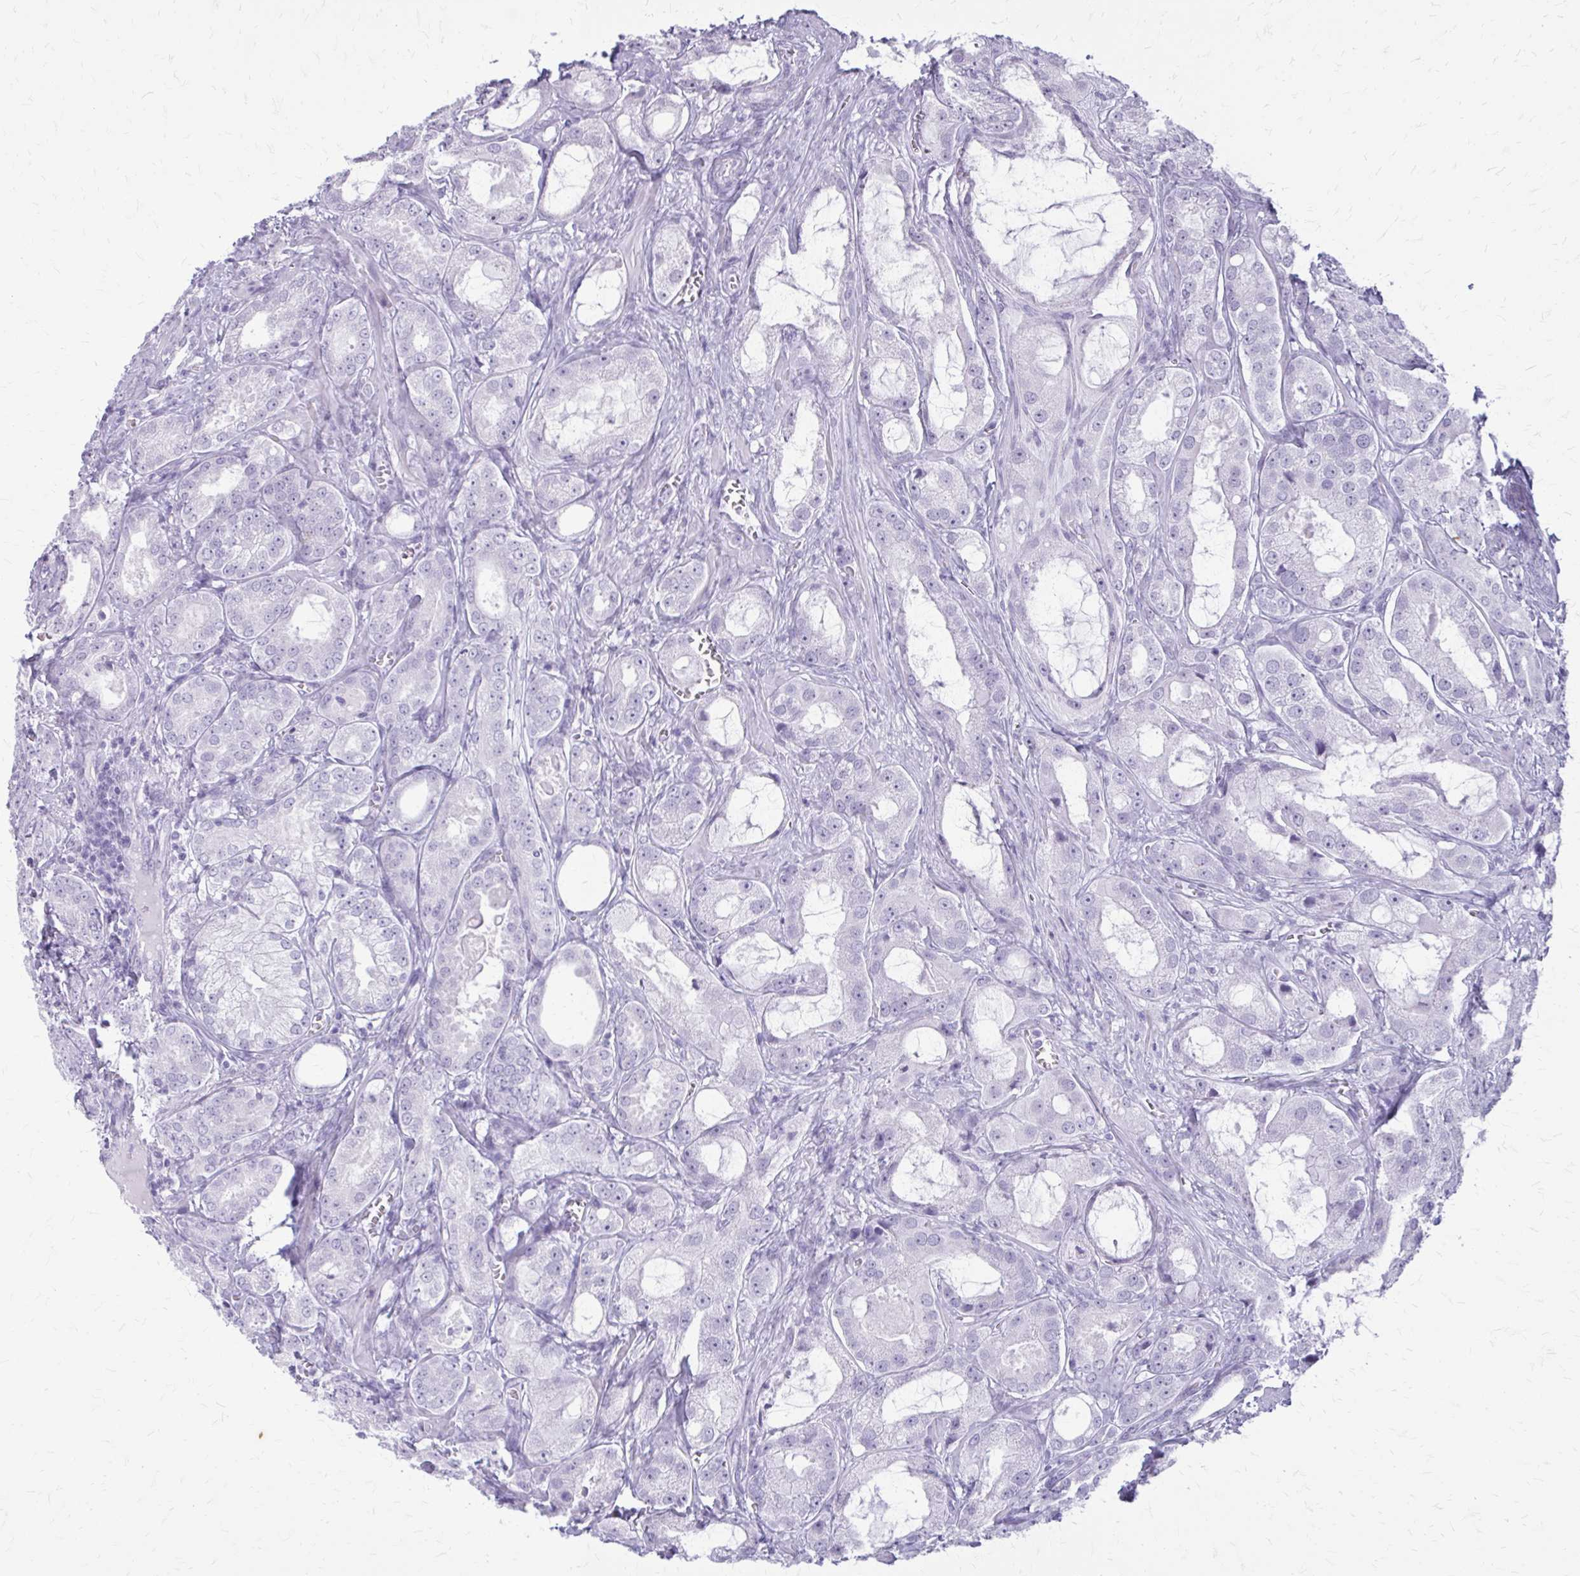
{"staining": {"intensity": "negative", "quantity": "none", "location": "none"}, "tissue": "prostate cancer", "cell_type": "Tumor cells", "image_type": "cancer", "snomed": [{"axis": "morphology", "description": "Adenocarcinoma, High grade"}, {"axis": "topography", "description": "Prostate"}], "caption": "The IHC photomicrograph has no significant expression in tumor cells of prostate adenocarcinoma (high-grade) tissue.", "gene": "KRT5", "patient": {"sex": "male", "age": 64}}